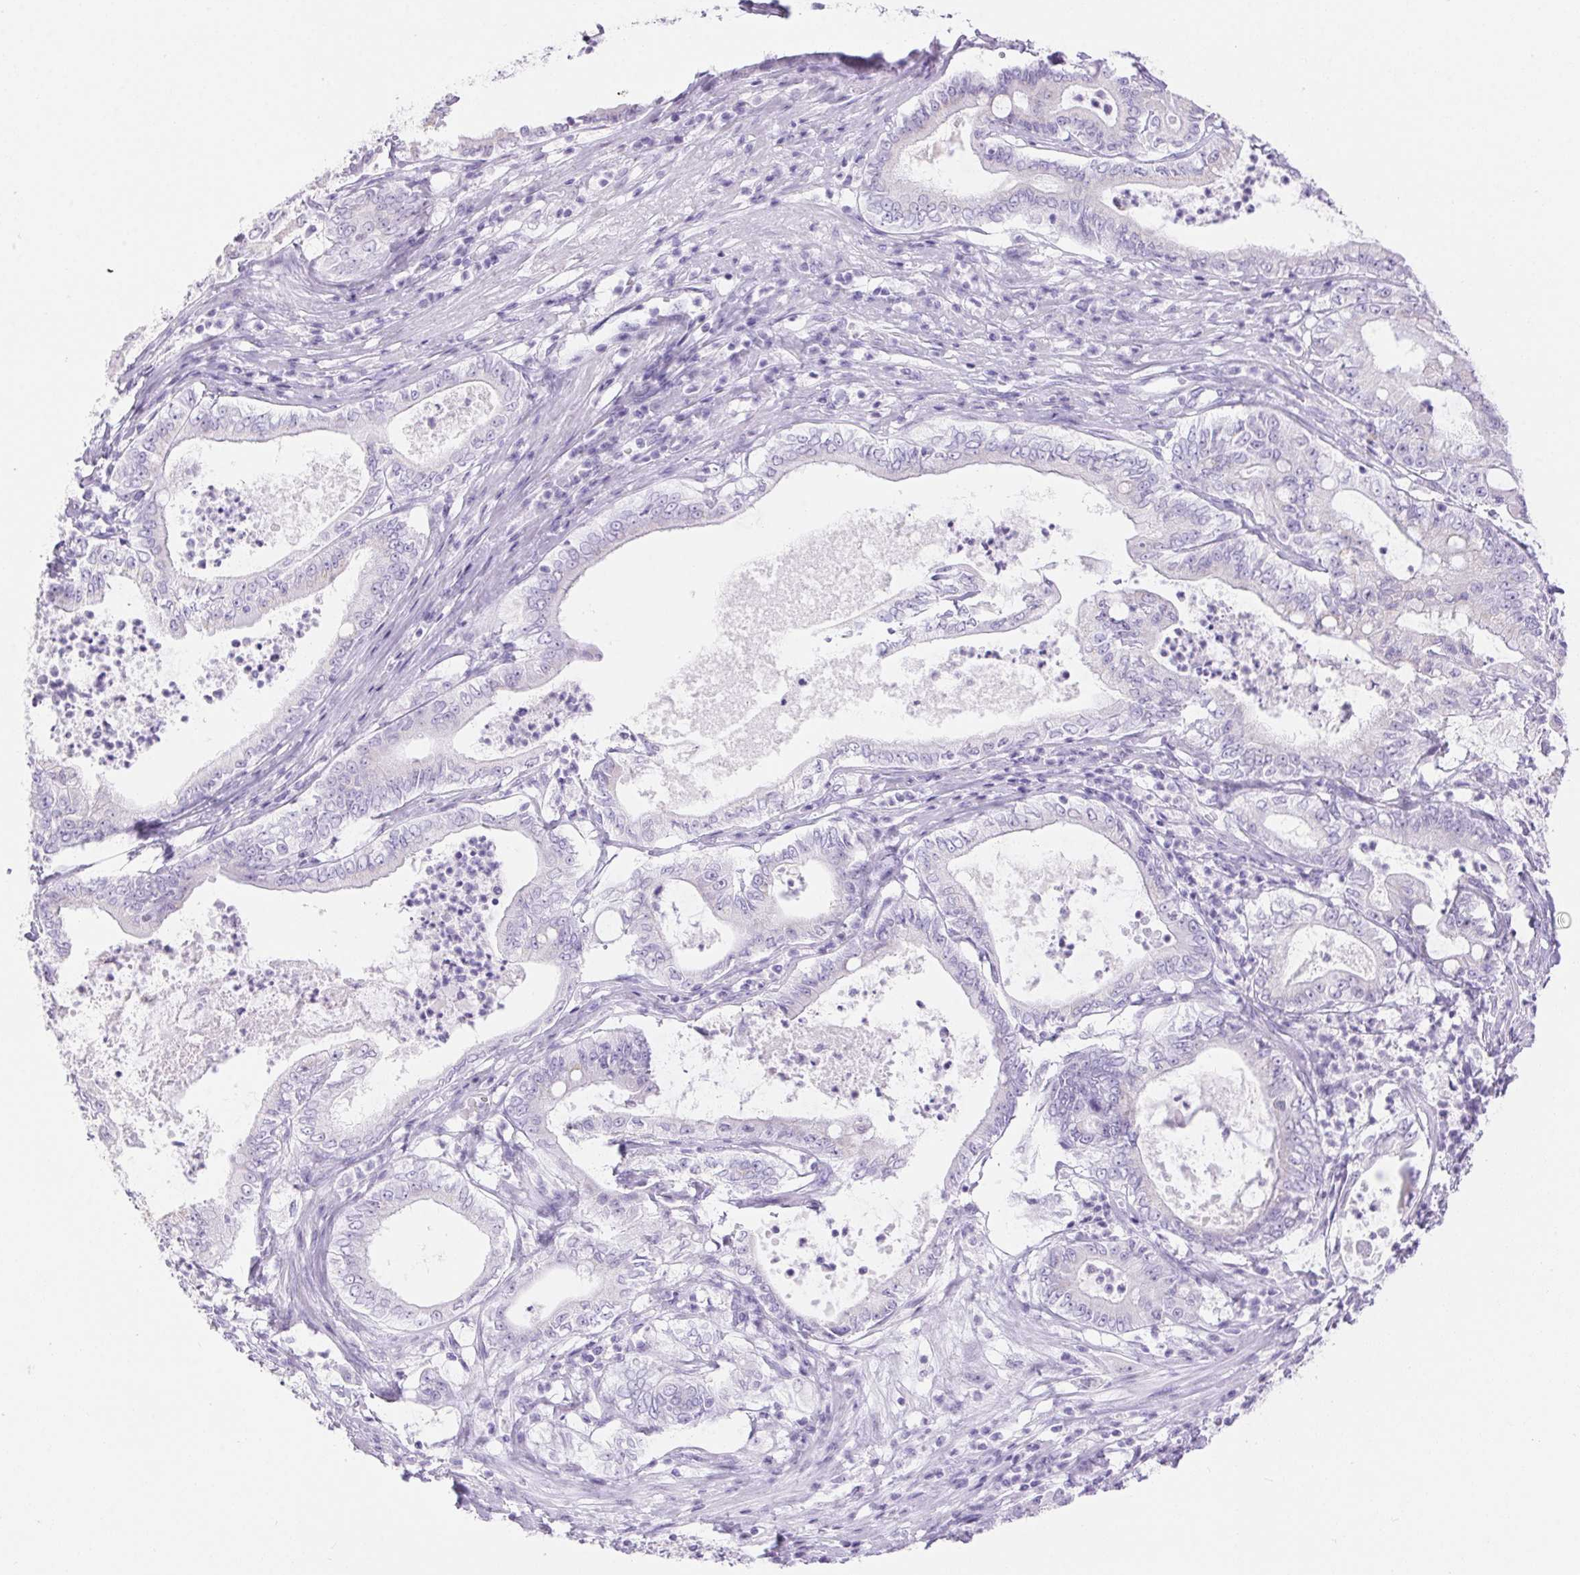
{"staining": {"intensity": "negative", "quantity": "none", "location": "none"}, "tissue": "pancreatic cancer", "cell_type": "Tumor cells", "image_type": "cancer", "snomed": [{"axis": "morphology", "description": "Adenocarcinoma, NOS"}, {"axis": "topography", "description": "Pancreas"}], "caption": "A high-resolution photomicrograph shows immunohistochemistry staining of pancreatic adenocarcinoma, which displays no significant positivity in tumor cells.", "gene": "ERP27", "patient": {"sex": "male", "age": 71}}